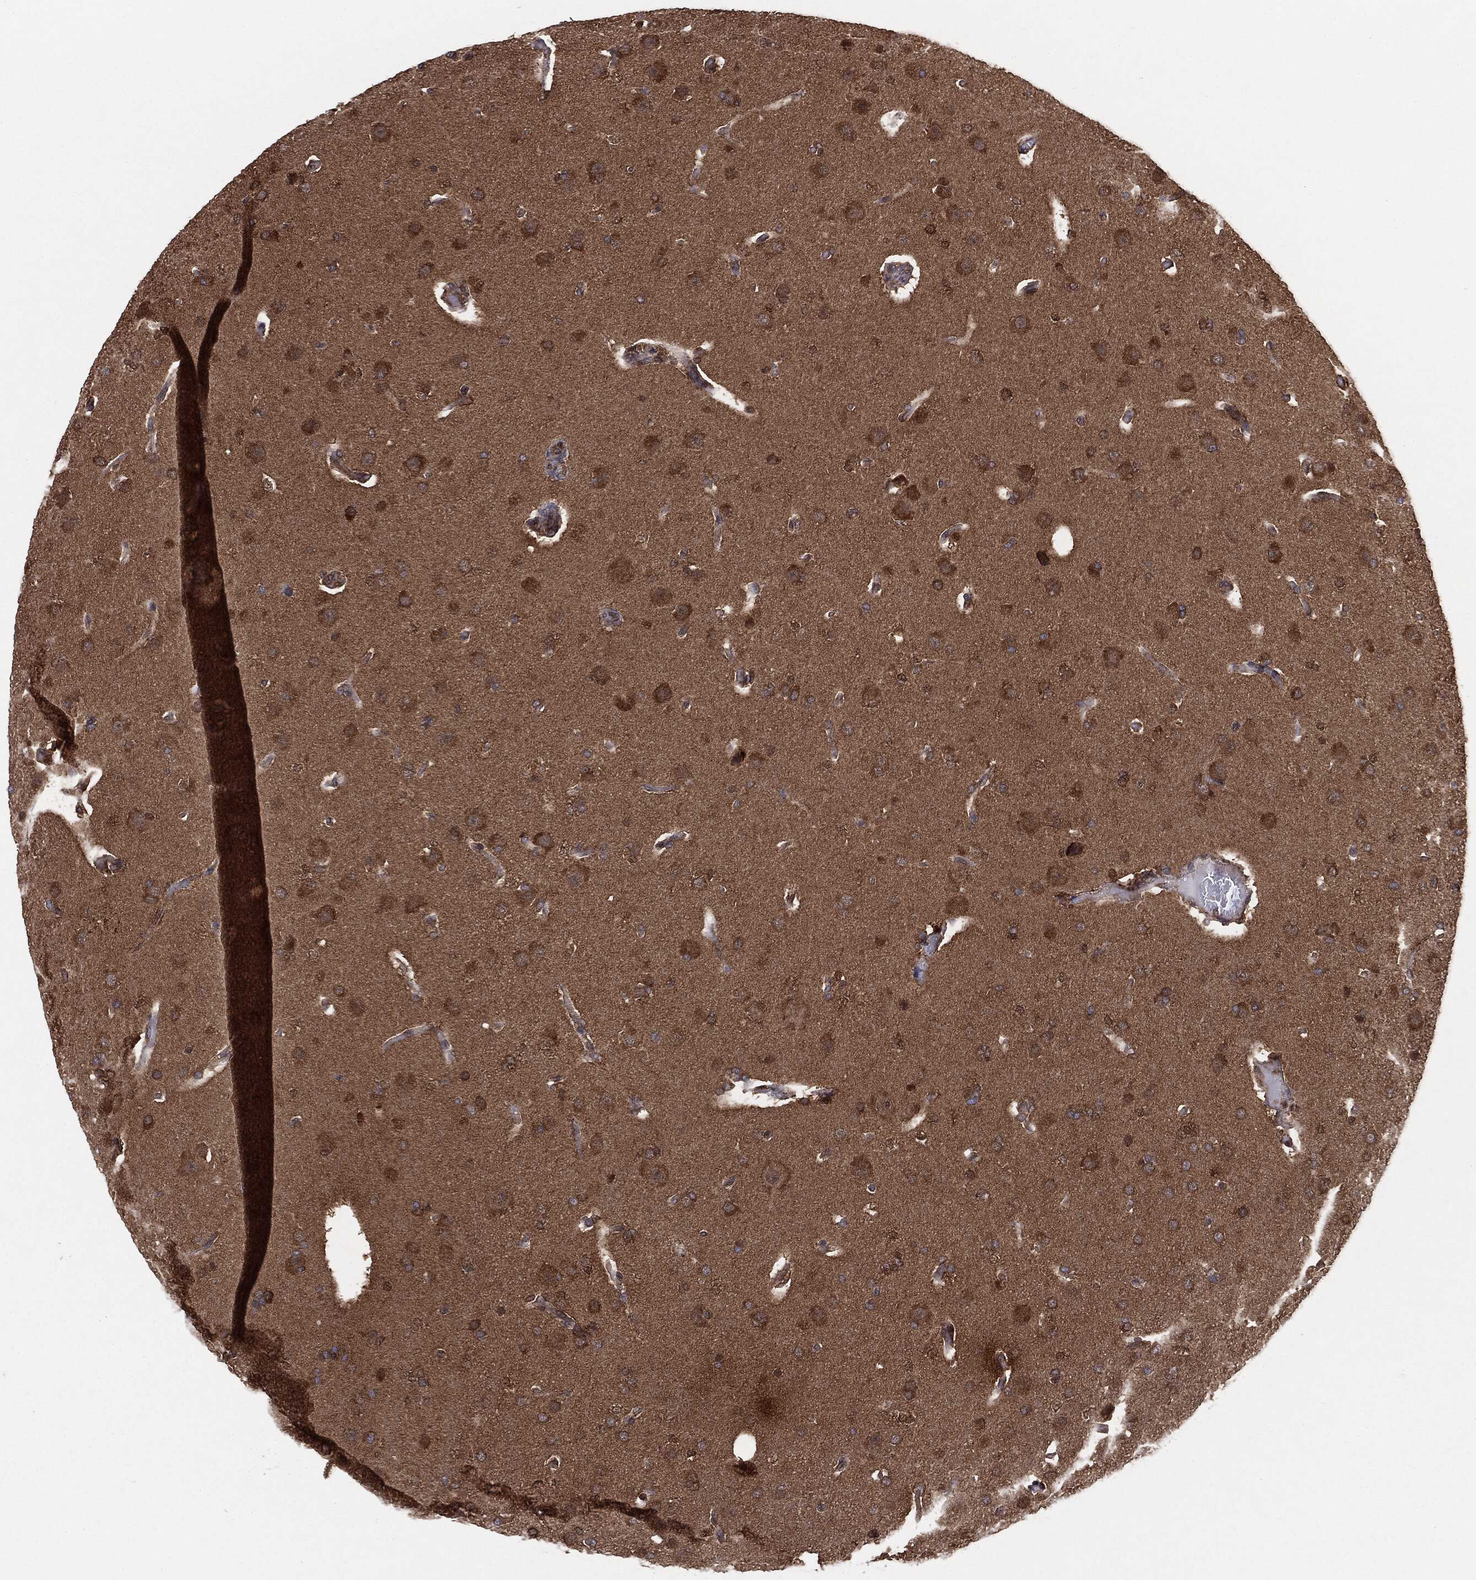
{"staining": {"intensity": "negative", "quantity": "none", "location": "none"}, "tissue": "glioma", "cell_type": "Tumor cells", "image_type": "cancer", "snomed": [{"axis": "morphology", "description": "Glioma, malignant, Low grade"}, {"axis": "topography", "description": "Brain"}], "caption": "Glioma was stained to show a protein in brown. There is no significant expression in tumor cells. (DAB (3,3'-diaminobenzidine) immunohistochemistry, high magnification).", "gene": "NME1", "patient": {"sex": "male", "age": 41}}